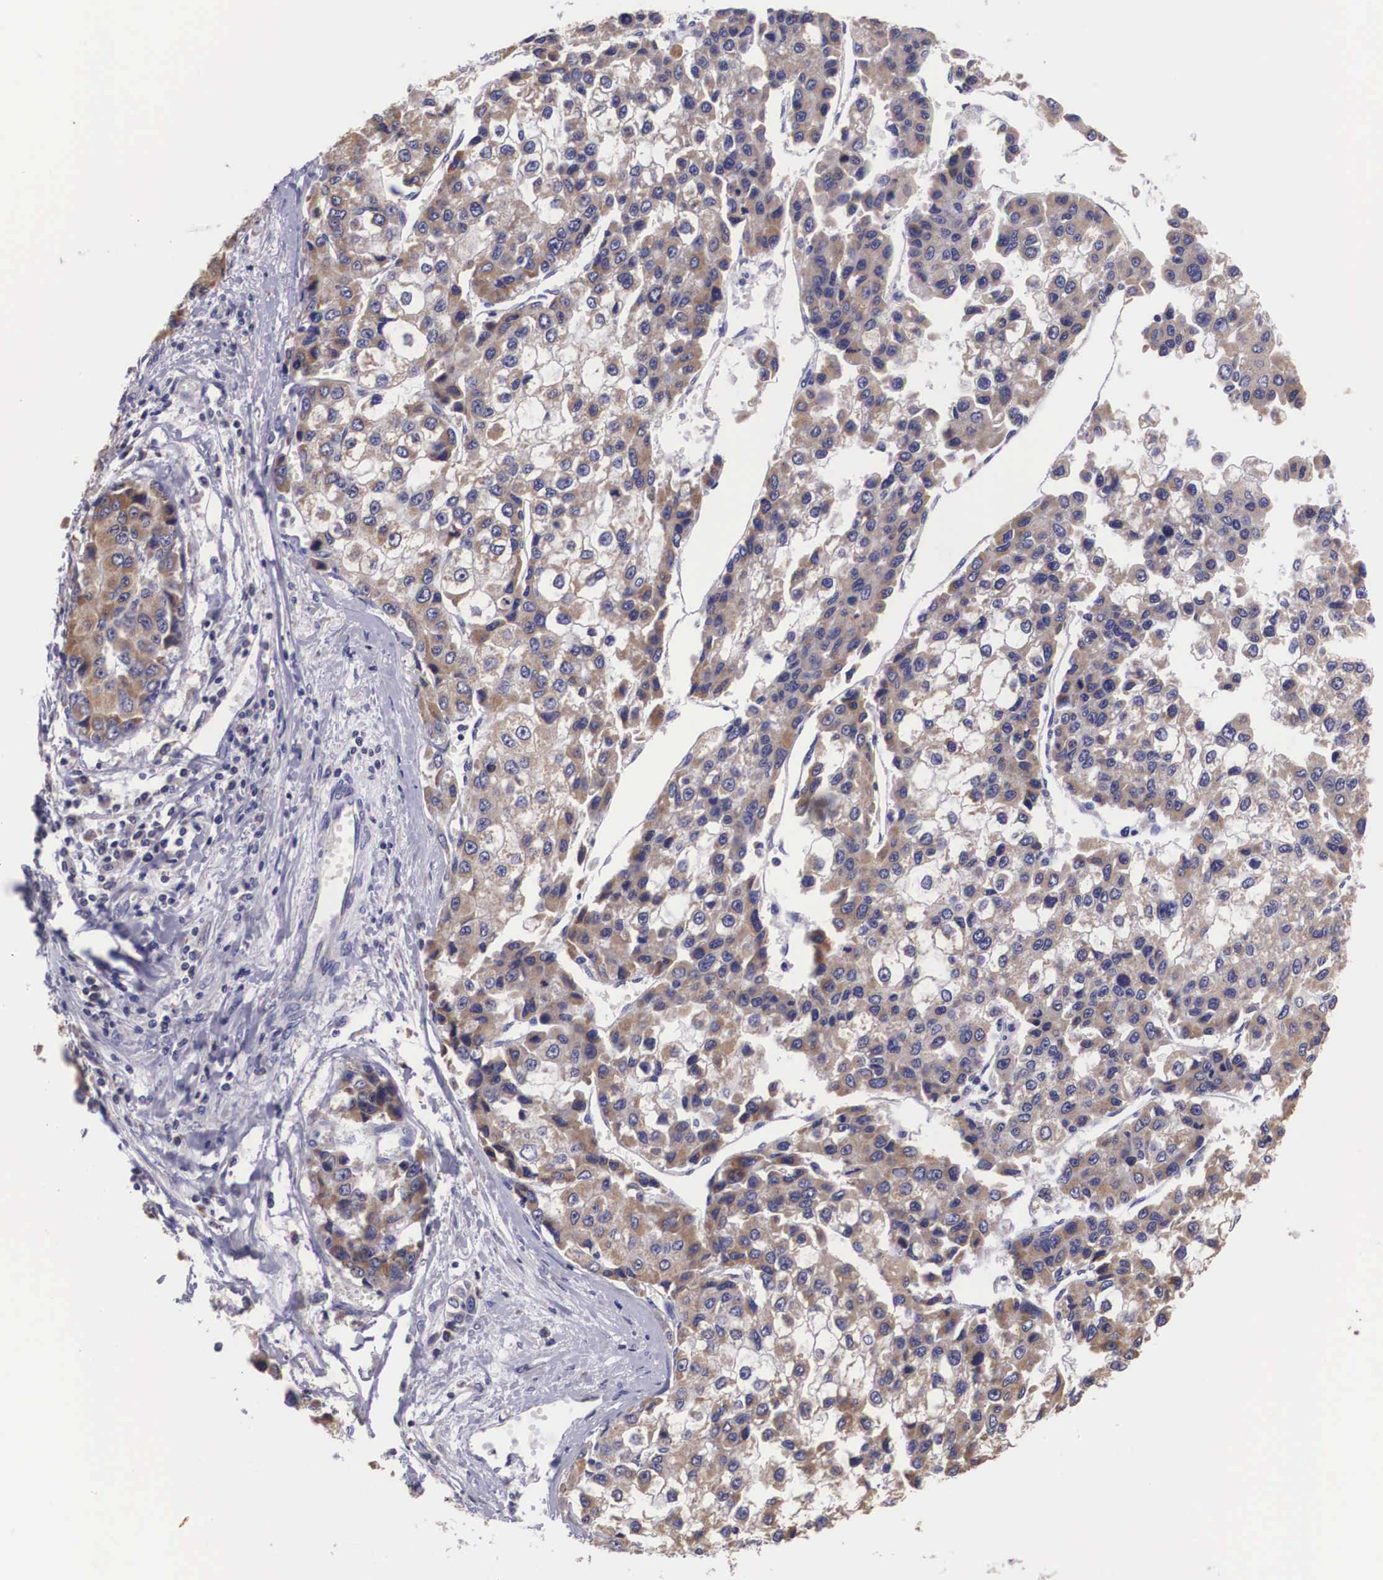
{"staining": {"intensity": "strong", "quantity": ">75%", "location": "cytoplasmic/membranous"}, "tissue": "liver cancer", "cell_type": "Tumor cells", "image_type": "cancer", "snomed": [{"axis": "morphology", "description": "Carcinoma, Hepatocellular, NOS"}, {"axis": "topography", "description": "Liver"}], "caption": "About >75% of tumor cells in liver hepatocellular carcinoma reveal strong cytoplasmic/membranous protein positivity as visualized by brown immunohistochemical staining.", "gene": "ARG2", "patient": {"sex": "female", "age": 66}}